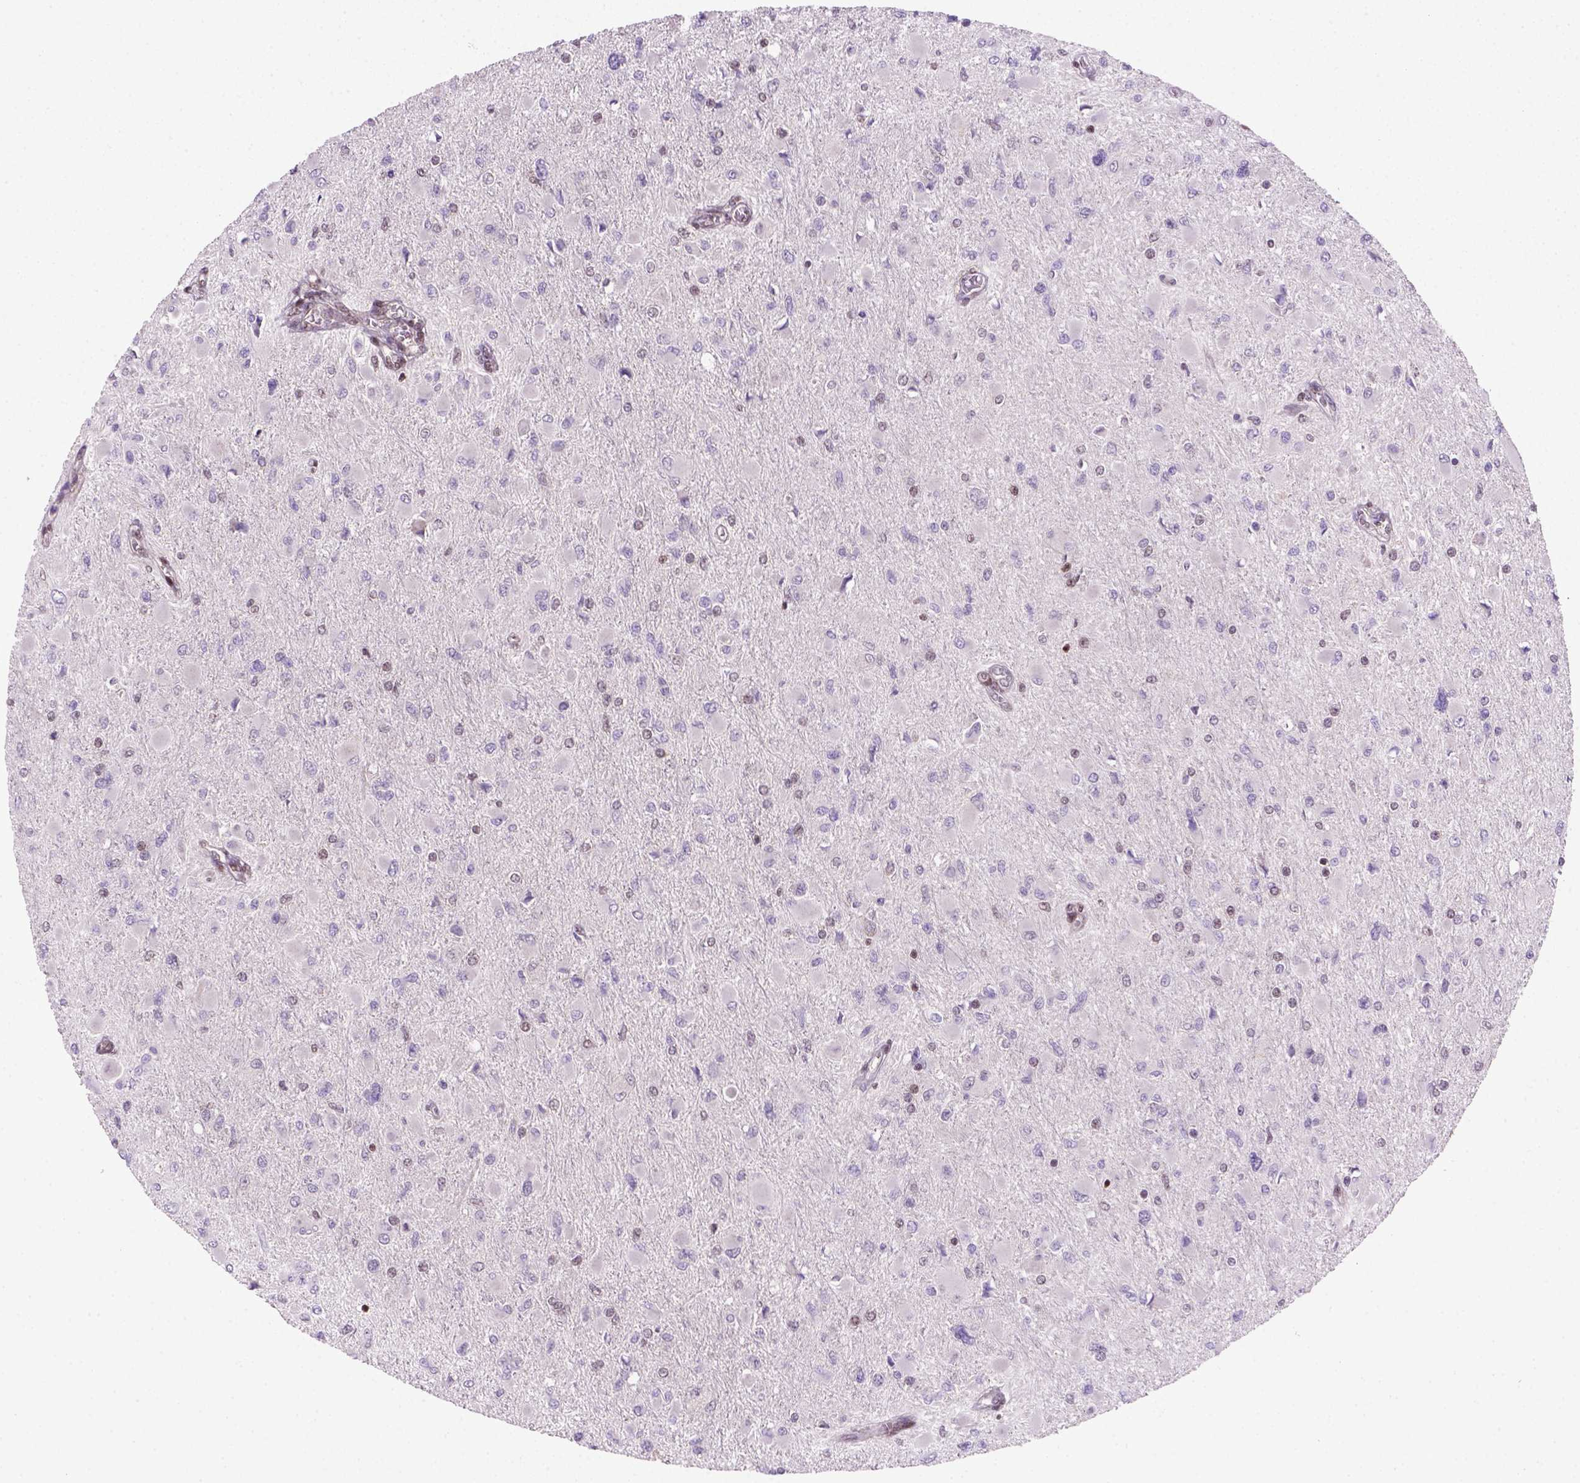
{"staining": {"intensity": "negative", "quantity": "none", "location": "none"}, "tissue": "glioma", "cell_type": "Tumor cells", "image_type": "cancer", "snomed": [{"axis": "morphology", "description": "Glioma, malignant, High grade"}, {"axis": "topography", "description": "Cerebral cortex"}], "caption": "High power microscopy histopathology image of an immunohistochemistry (IHC) image of glioma, revealing no significant positivity in tumor cells.", "gene": "MGMT", "patient": {"sex": "female", "age": 36}}